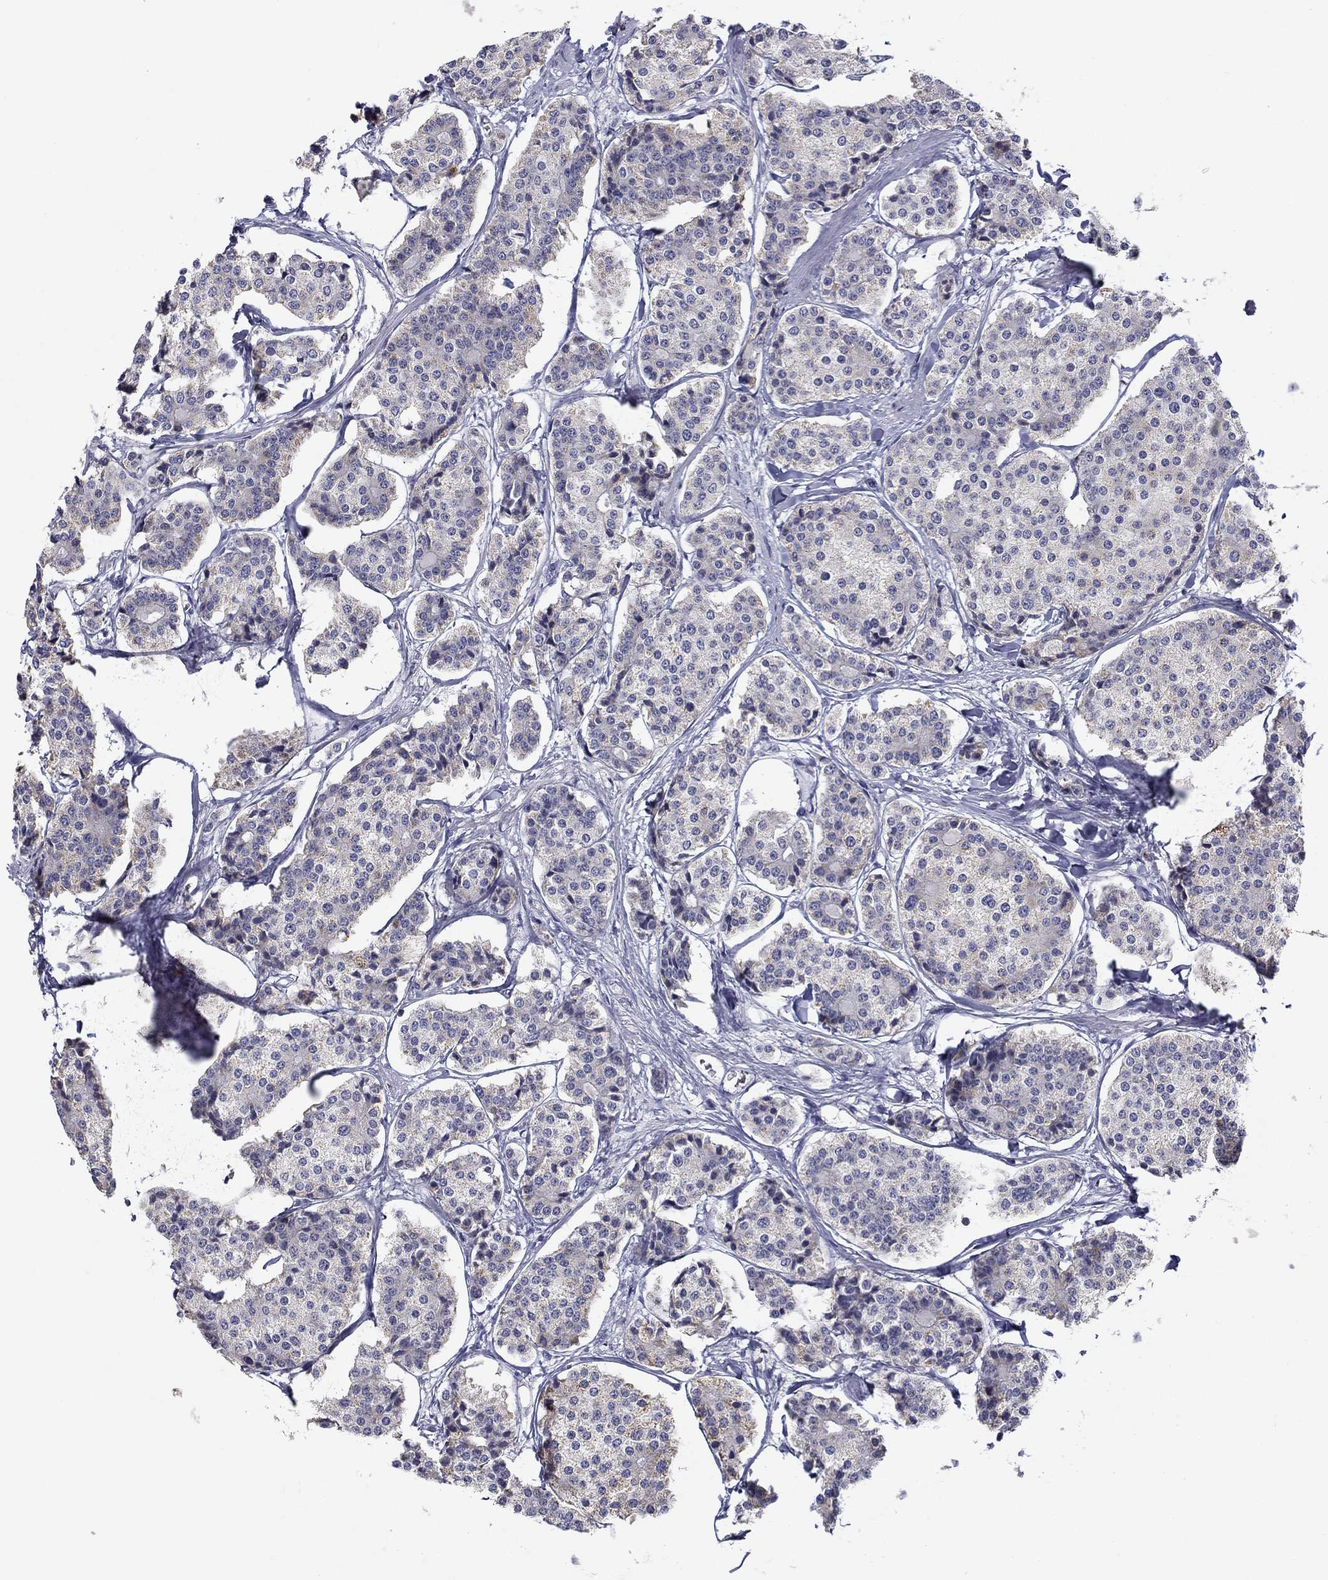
{"staining": {"intensity": "negative", "quantity": "none", "location": "none"}, "tissue": "carcinoid", "cell_type": "Tumor cells", "image_type": "cancer", "snomed": [{"axis": "morphology", "description": "Carcinoid, malignant, NOS"}, {"axis": "topography", "description": "Small intestine"}], "caption": "A micrograph of carcinoid stained for a protein demonstrates no brown staining in tumor cells. (Brightfield microscopy of DAB (3,3'-diaminobenzidine) IHC at high magnification).", "gene": "SPATA7", "patient": {"sex": "female", "age": 65}}